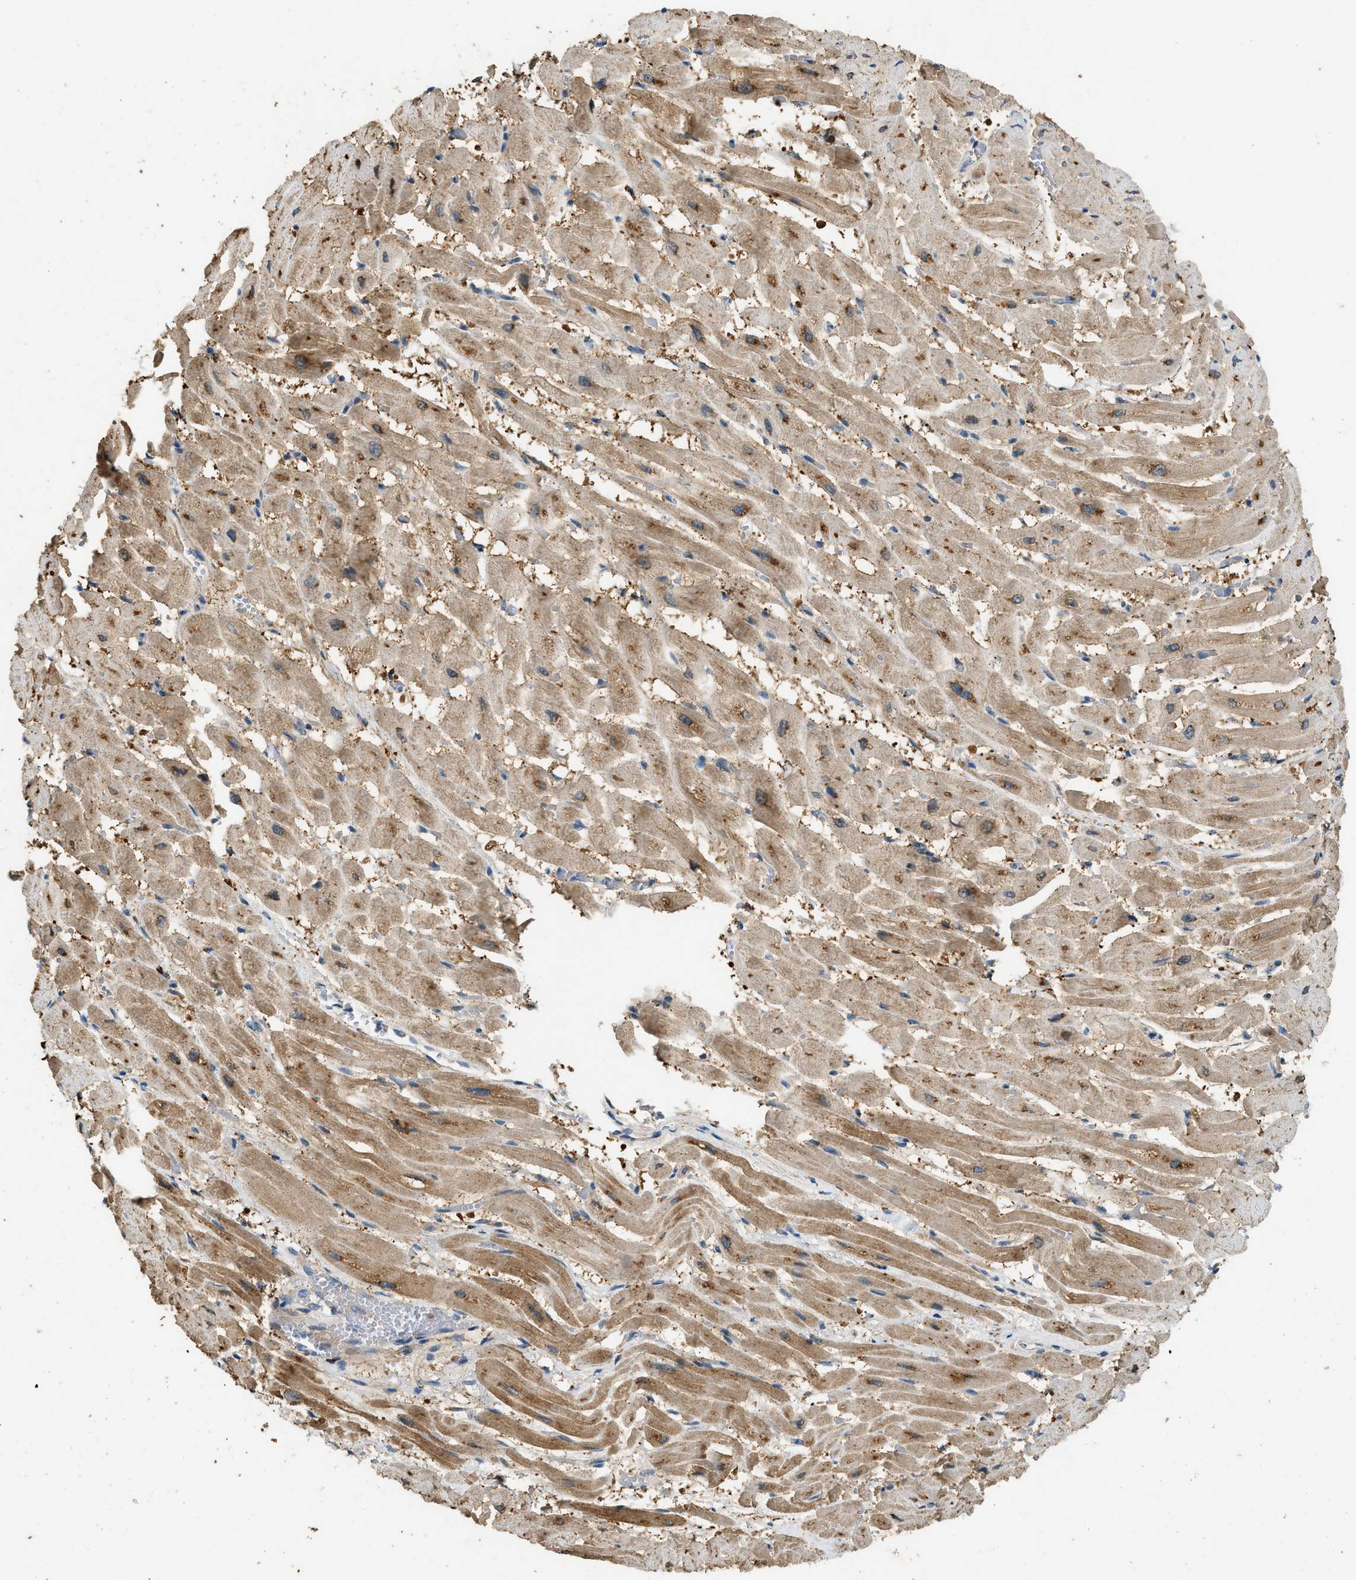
{"staining": {"intensity": "moderate", "quantity": ">75%", "location": "cytoplasmic/membranous"}, "tissue": "heart muscle", "cell_type": "Cardiomyocytes", "image_type": "normal", "snomed": [{"axis": "morphology", "description": "Normal tissue, NOS"}, {"axis": "topography", "description": "Heart"}], "caption": "Benign heart muscle displays moderate cytoplasmic/membranous staining in about >75% of cardiomyocytes The protein of interest is stained brown, and the nuclei are stained in blue (DAB (3,3'-diaminobenzidine) IHC with brightfield microscopy, high magnification)..", "gene": "CTSB", "patient": {"sex": "male", "age": 45}}